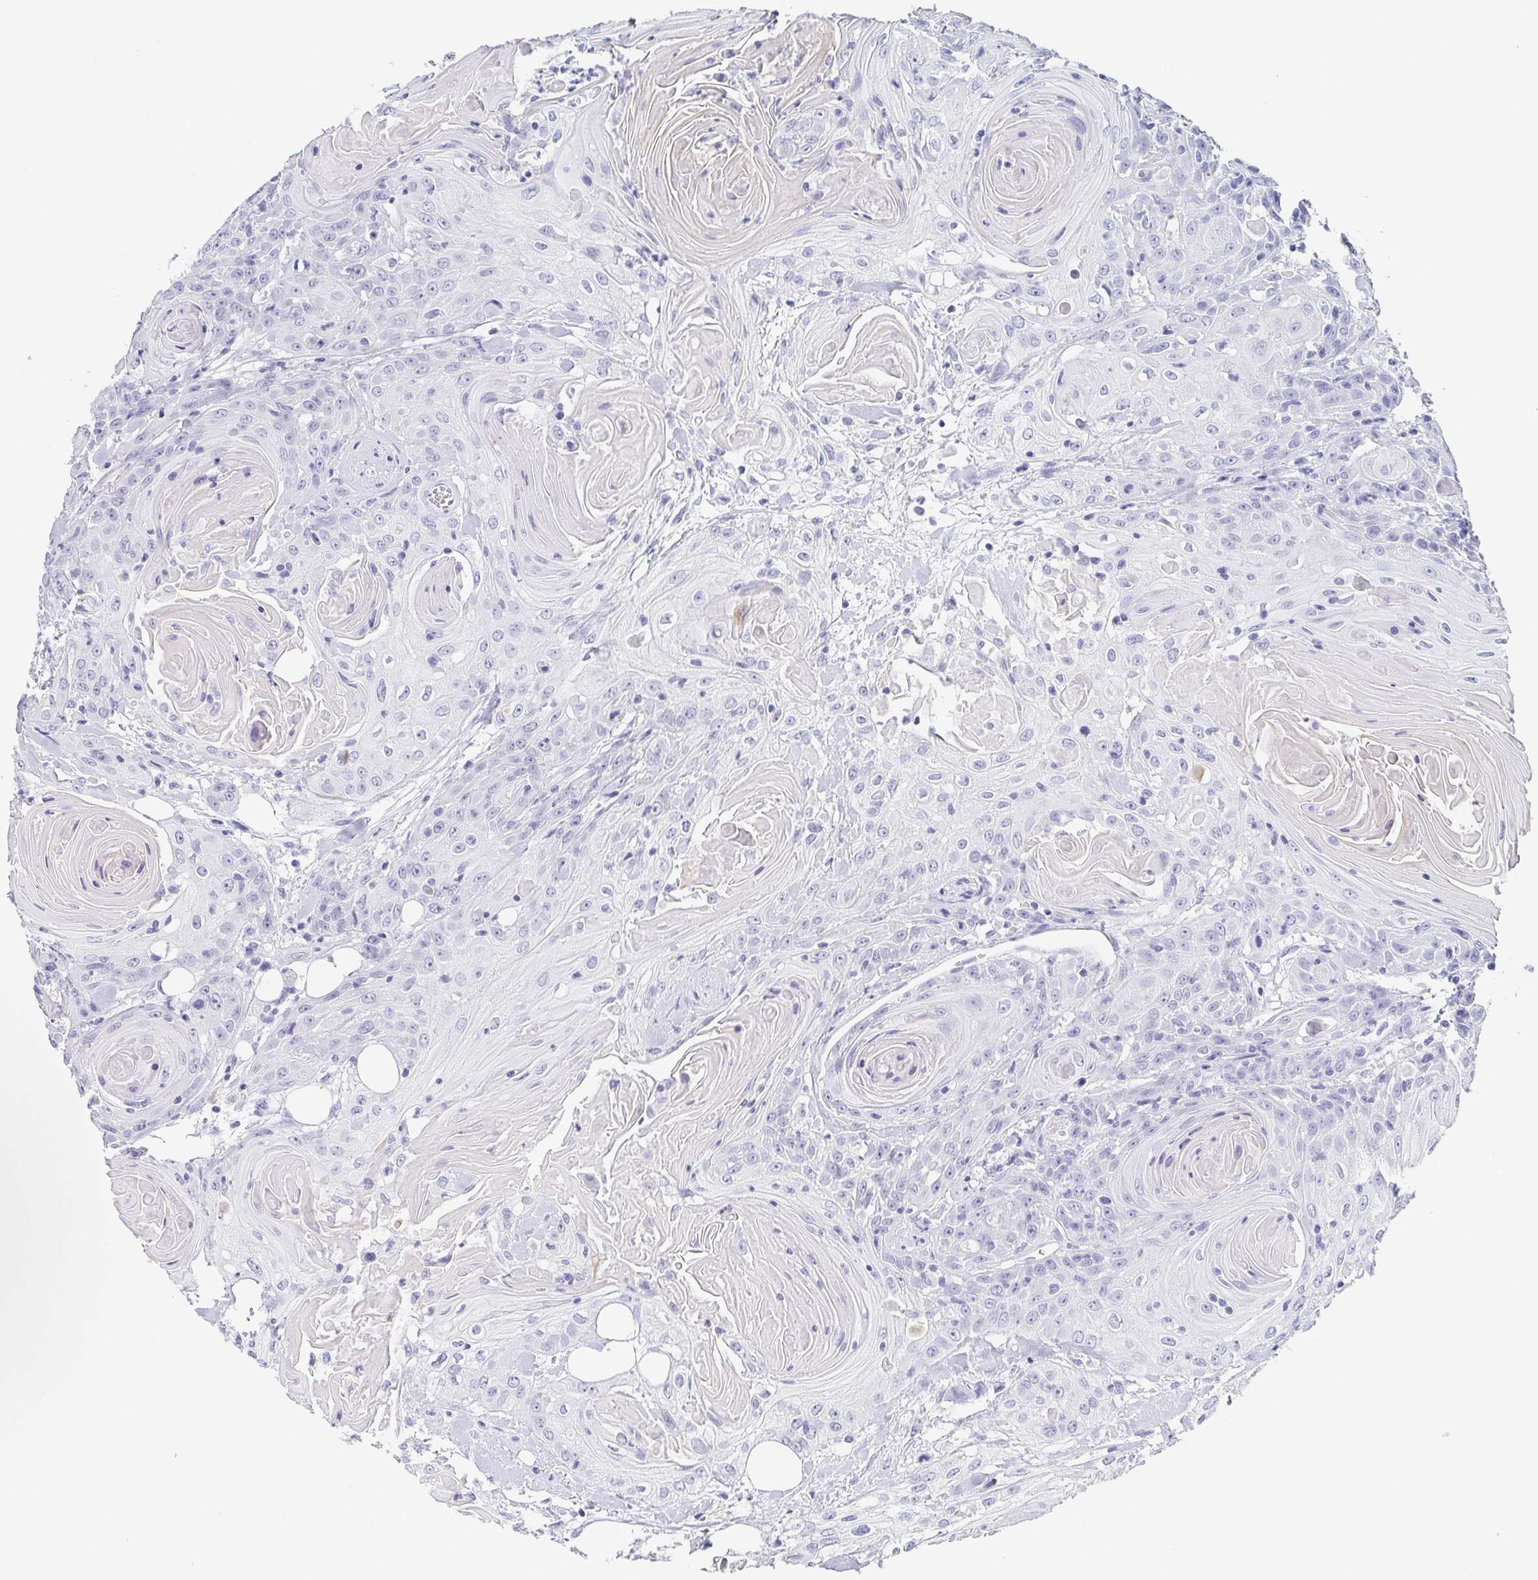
{"staining": {"intensity": "negative", "quantity": "none", "location": "none"}, "tissue": "head and neck cancer", "cell_type": "Tumor cells", "image_type": "cancer", "snomed": [{"axis": "morphology", "description": "Squamous cell carcinoma, NOS"}, {"axis": "topography", "description": "Head-Neck"}], "caption": "DAB (3,3'-diaminobenzidine) immunohistochemical staining of head and neck cancer reveals no significant expression in tumor cells.", "gene": "ITLN1", "patient": {"sex": "female", "age": 84}}